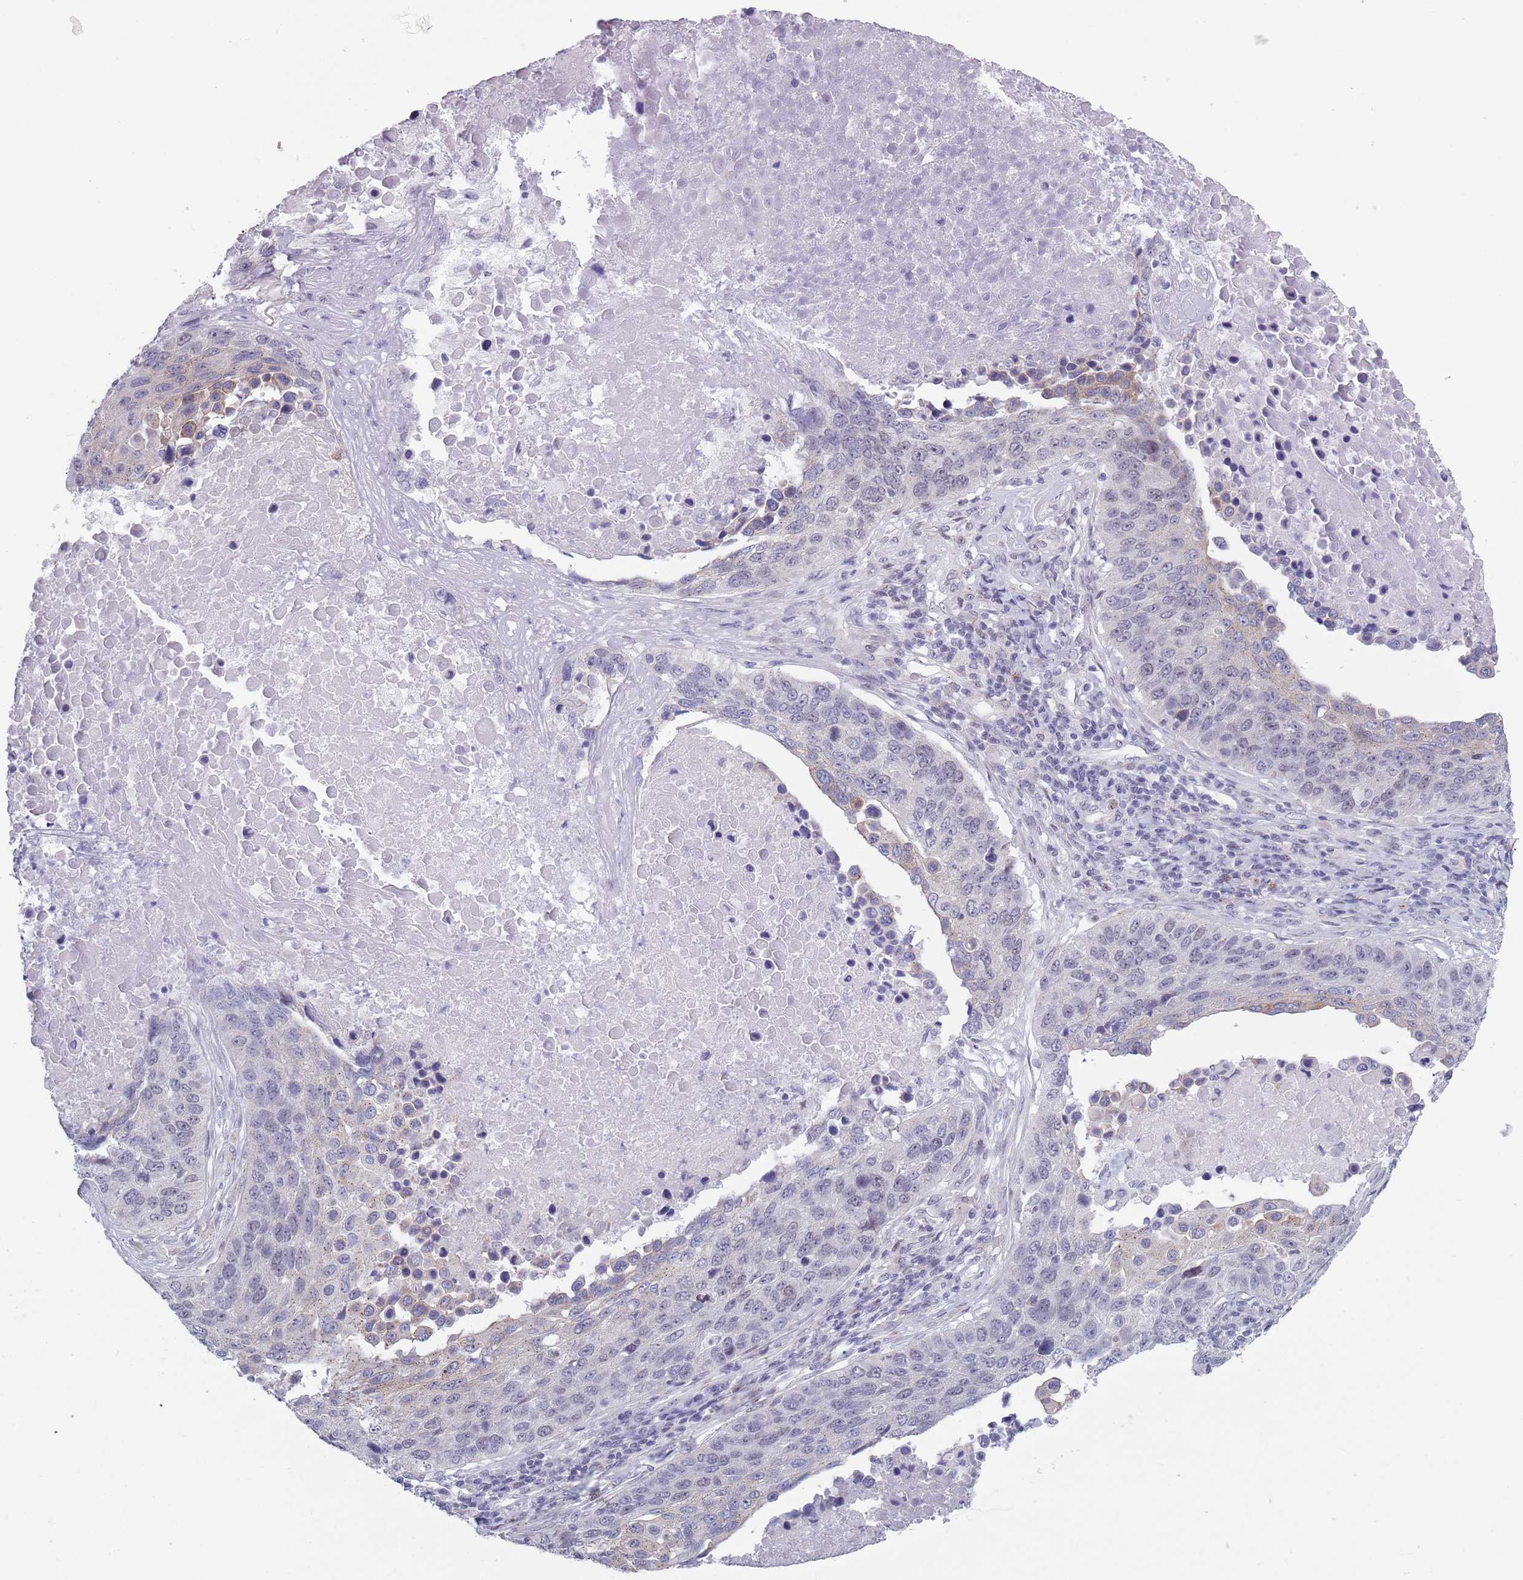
{"staining": {"intensity": "negative", "quantity": "none", "location": "none"}, "tissue": "lung cancer", "cell_type": "Tumor cells", "image_type": "cancer", "snomed": [{"axis": "morphology", "description": "Normal tissue, NOS"}, {"axis": "morphology", "description": "Squamous cell carcinoma, NOS"}, {"axis": "topography", "description": "Lymph node"}, {"axis": "topography", "description": "Lung"}], "caption": "IHC image of neoplastic tissue: human lung cancer stained with DAB exhibits no significant protein staining in tumor cells.", "gene": "ZKSCAN2", "patient": {"sex": "male", "age": 66}}